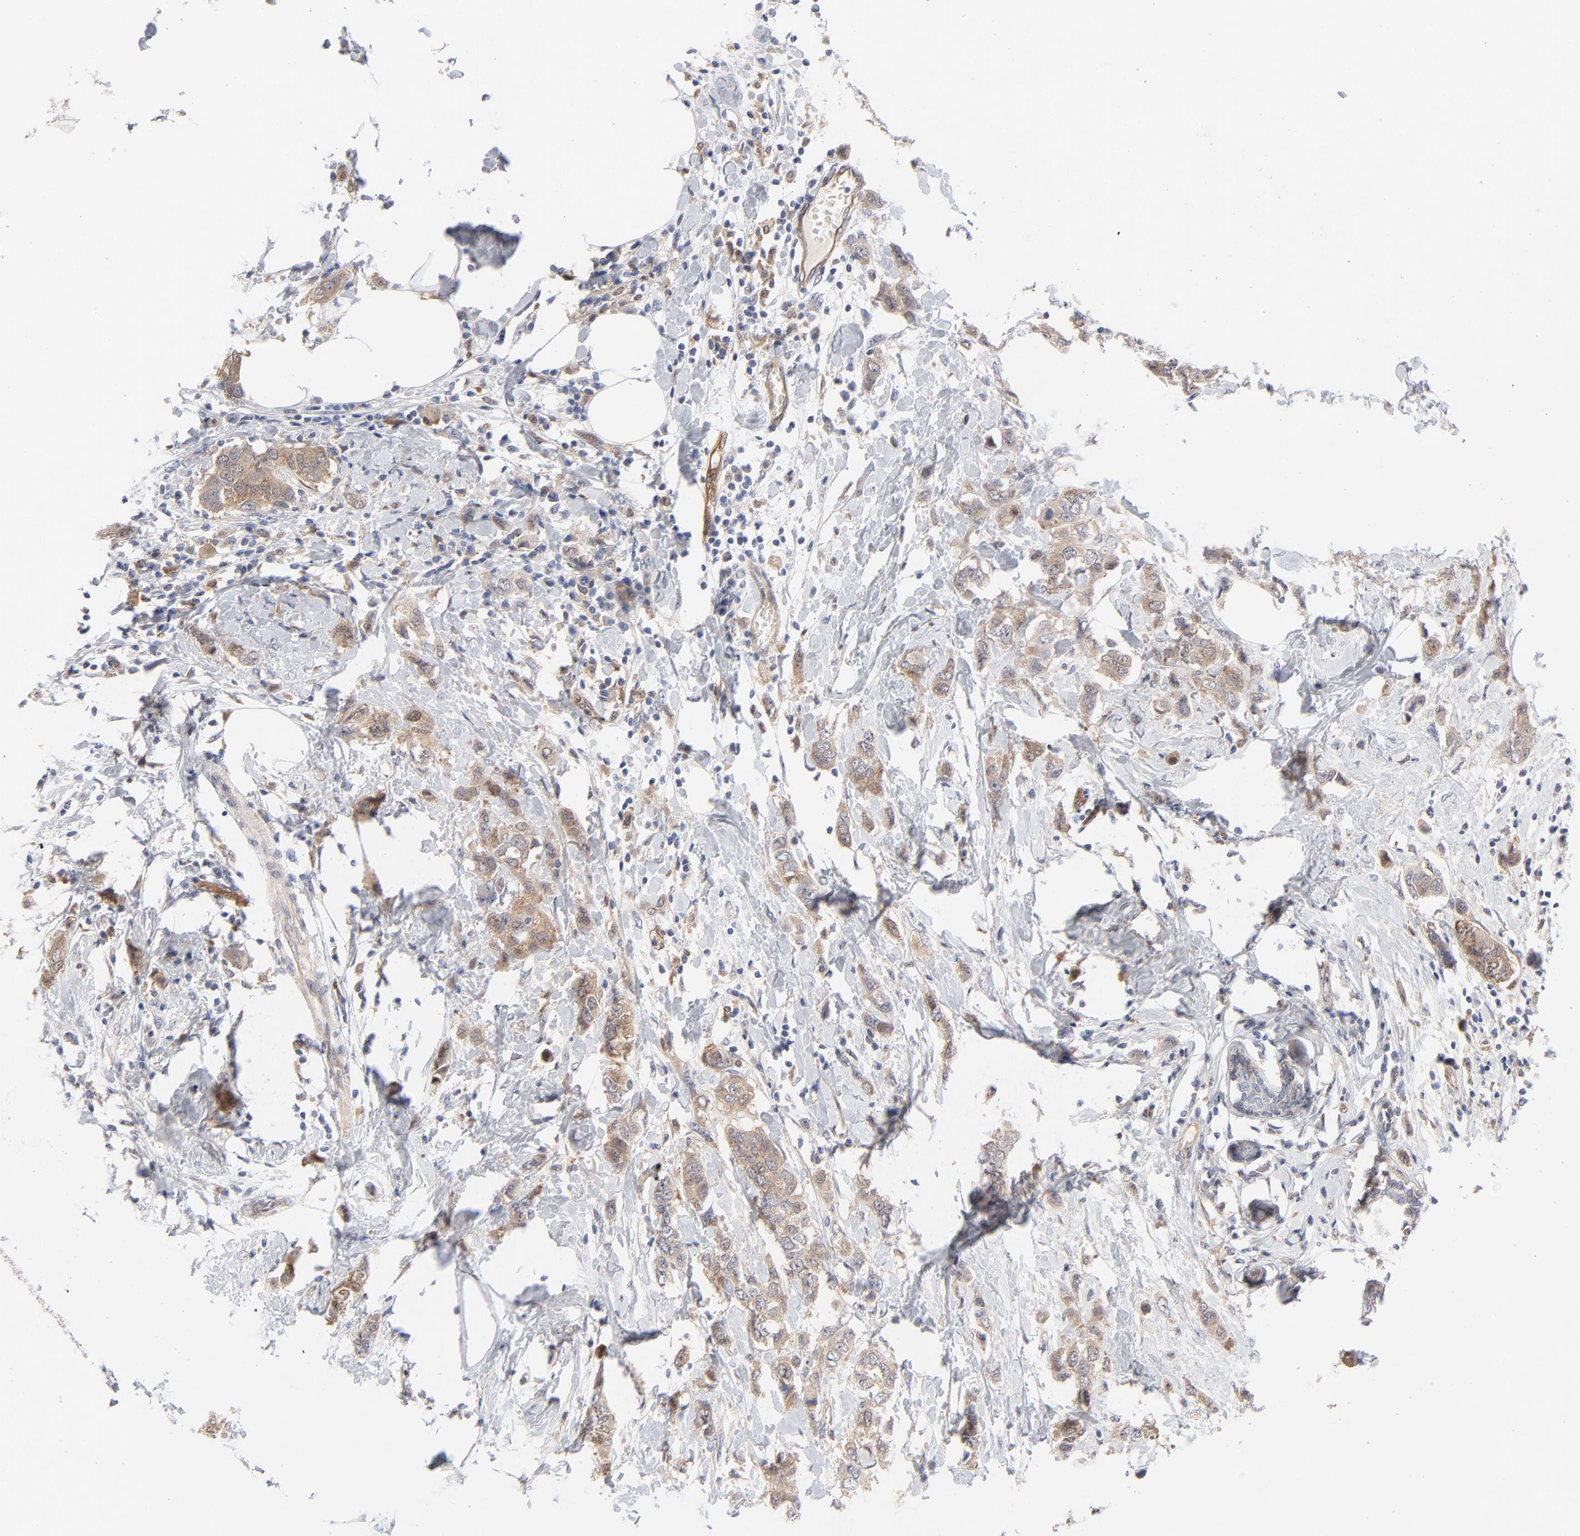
{"staining": {"intensity": "weak", "quantity": ">75%", "location": "cytoplasmic/membranous"}, "tissue": "breast cancer", "cell_type": "Tumor cells", "image_type": "cancer", "snomed": [{"axis": "morphology", "description": "Normal tissue, NOS"}, {"axis": "morphology", "description": "Duct carcinoma"}, {"axis": "topography", "description": "Breast"}], "caption": "High-power microscopy captured an immunohistochemistry (IHC) micrograph of breast intraductal carcinoma, revealing weak cytoplasmic/membranous positivity in approximately >75% of tumor cells. The protein of interest is shown in brown color, while the nuclei are stained blue.", "gene": "ARRB1", "patient": {"sex": "female", "age": 50}}